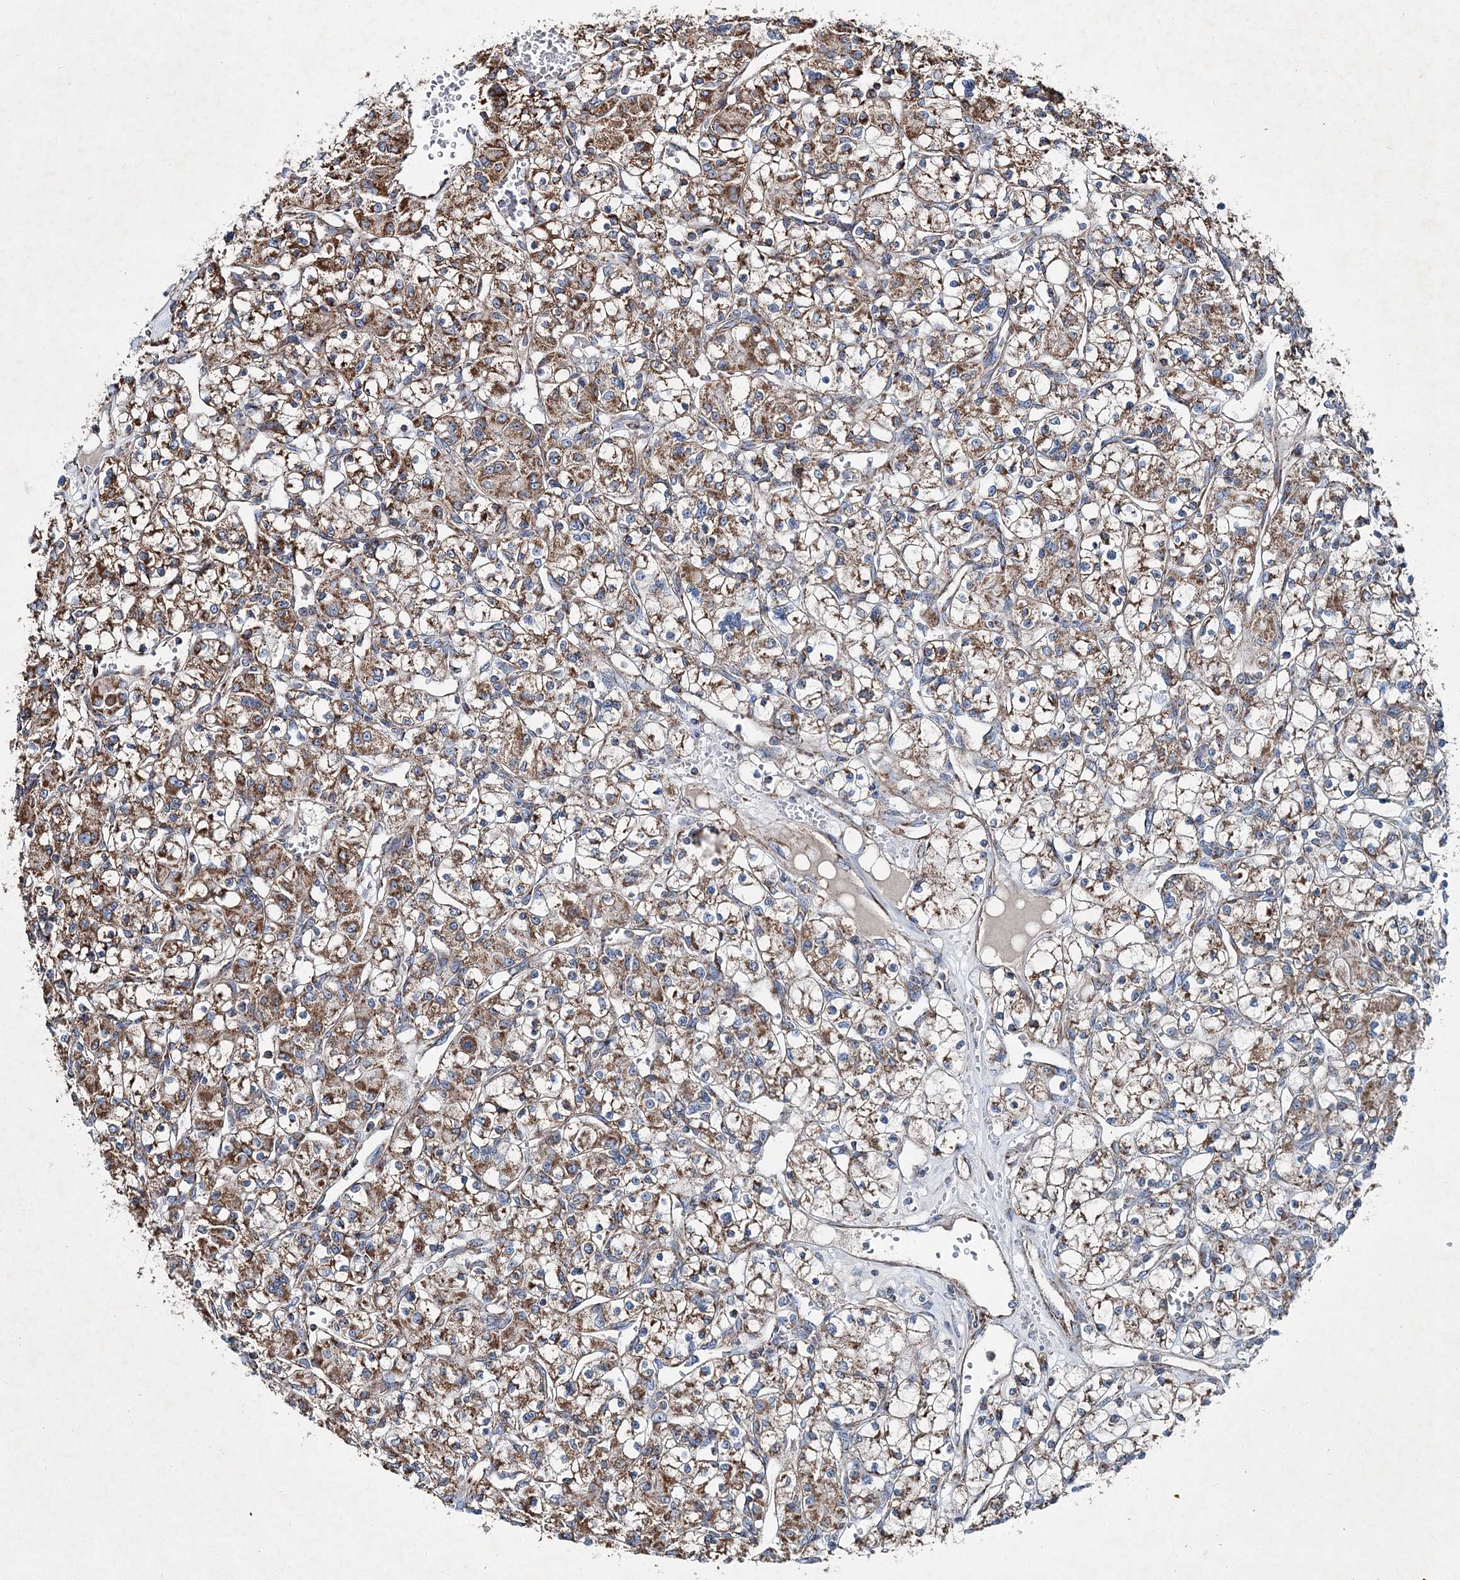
{"staining": {"intensity": "moderate", "quantity": ">75%", "location": "cytoplasmic/membranous"}, "tissue": "renal cancer", "cell_type": "Tumor cells", "image_type": "cancer", "snomed": [{"axis": "morphology", "description": "Adenocarcinoma, NOS"}, {"axis": "topography", "description": "Kidney"}], "caption": "Immunohistochemical staining of human renal cancer (adenocarcinoma) exhibits medium levels of moderate cytoplasmic/membranous expression in about >75% of tumor cells. (DAB (3,3'-diaminobenzidine) IHC, brown staining for protein, blue staining for nuclei).", "gene": "SPAG16", "patient": {"sex": "female", "age": 59}}